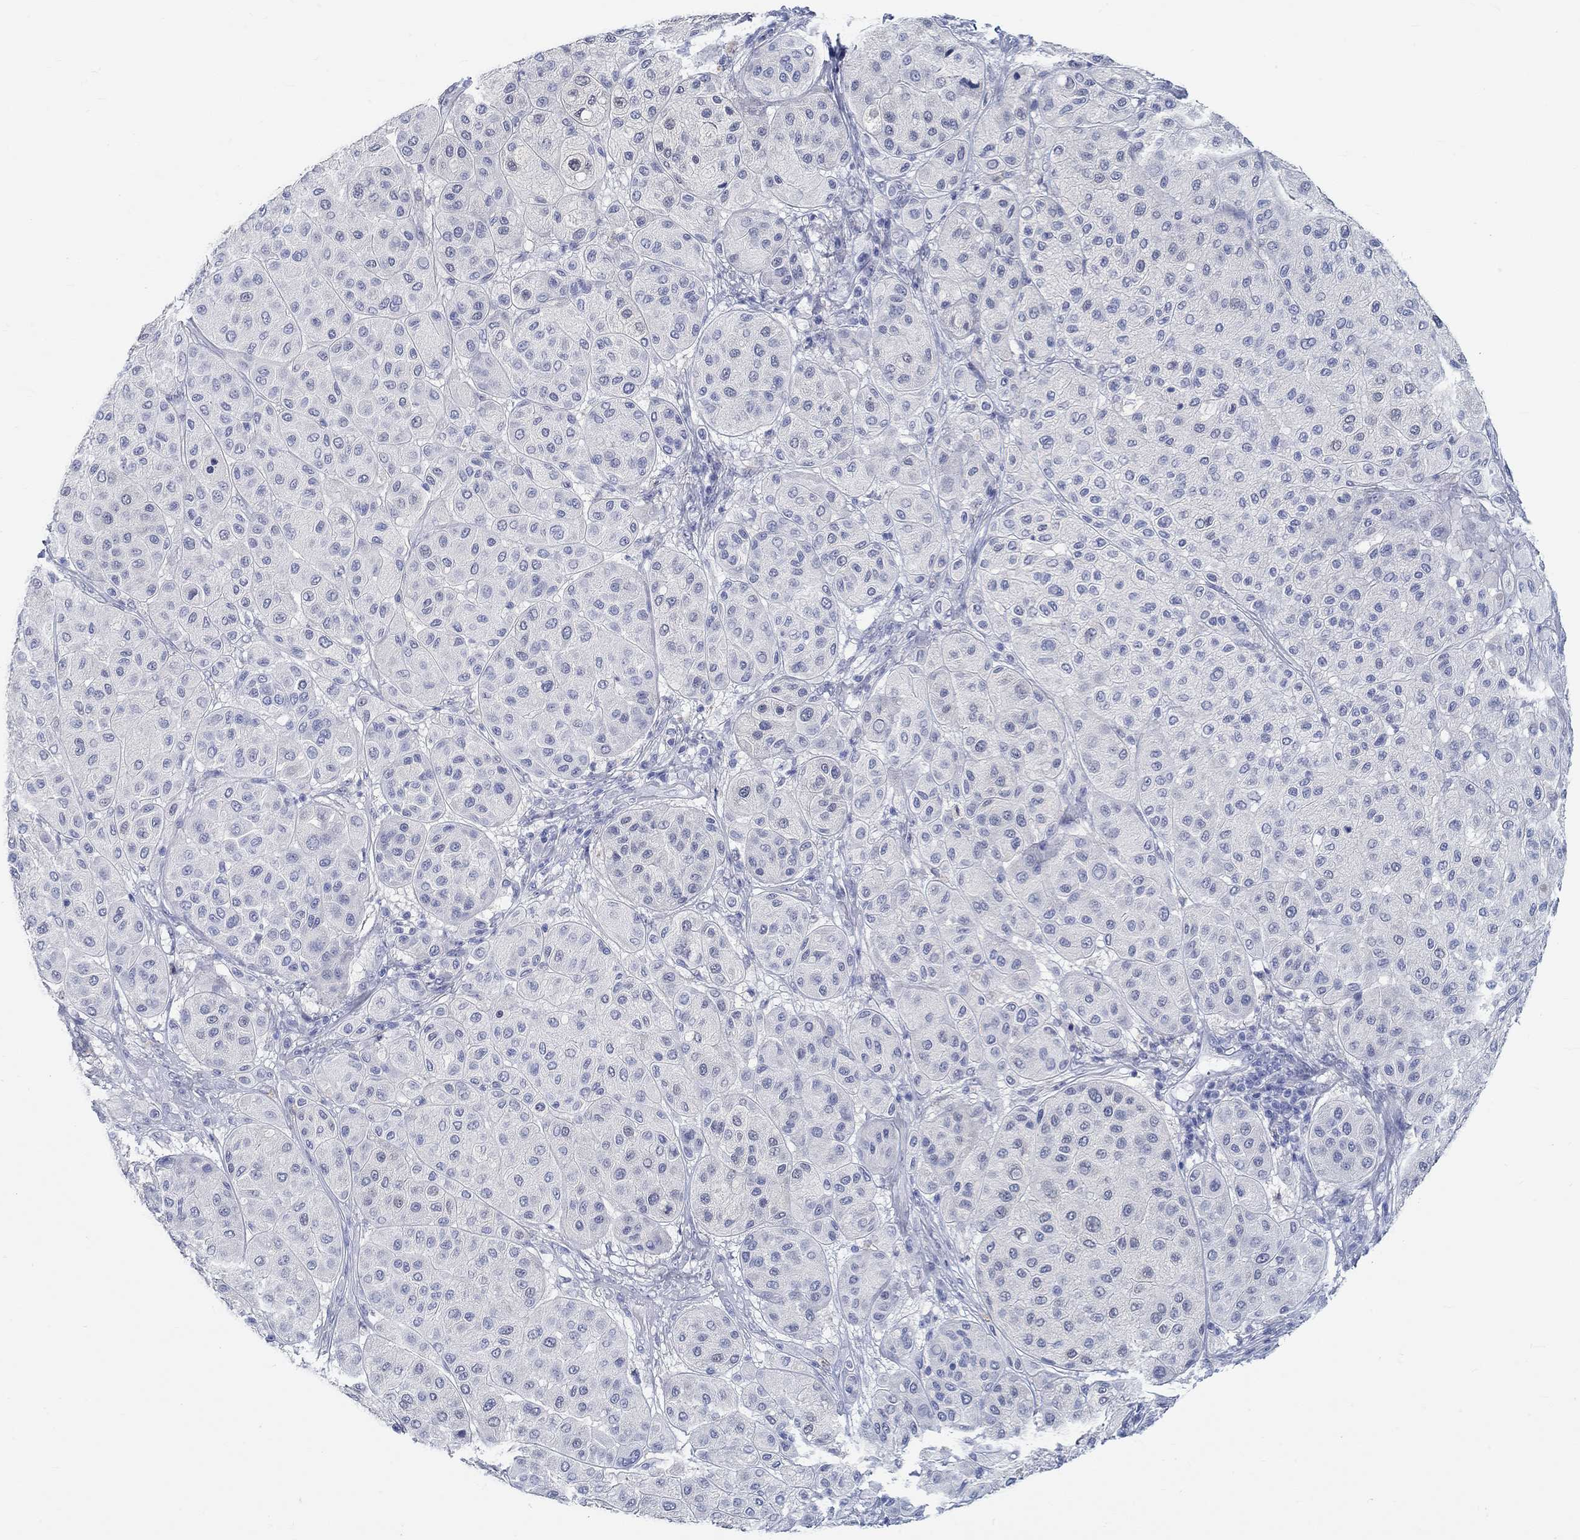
{"staining": {"intensity": "negative", "quantity": "none", "location": "none"}, "tissue": "melanoma", "cell_type": "Tumor cells", "image_type": "cancer", "snomed": [{"axis": "morphology", "description": "Malignant melanoma, Metastatic site"}, {"axis": "topography", "description": "Smooth muscle"}], "caption": "IHC of melanoma demonstrates no expression in tumor cells.", "gene": "GRIA3", "patient": {"sex": "male", "age": 41}}